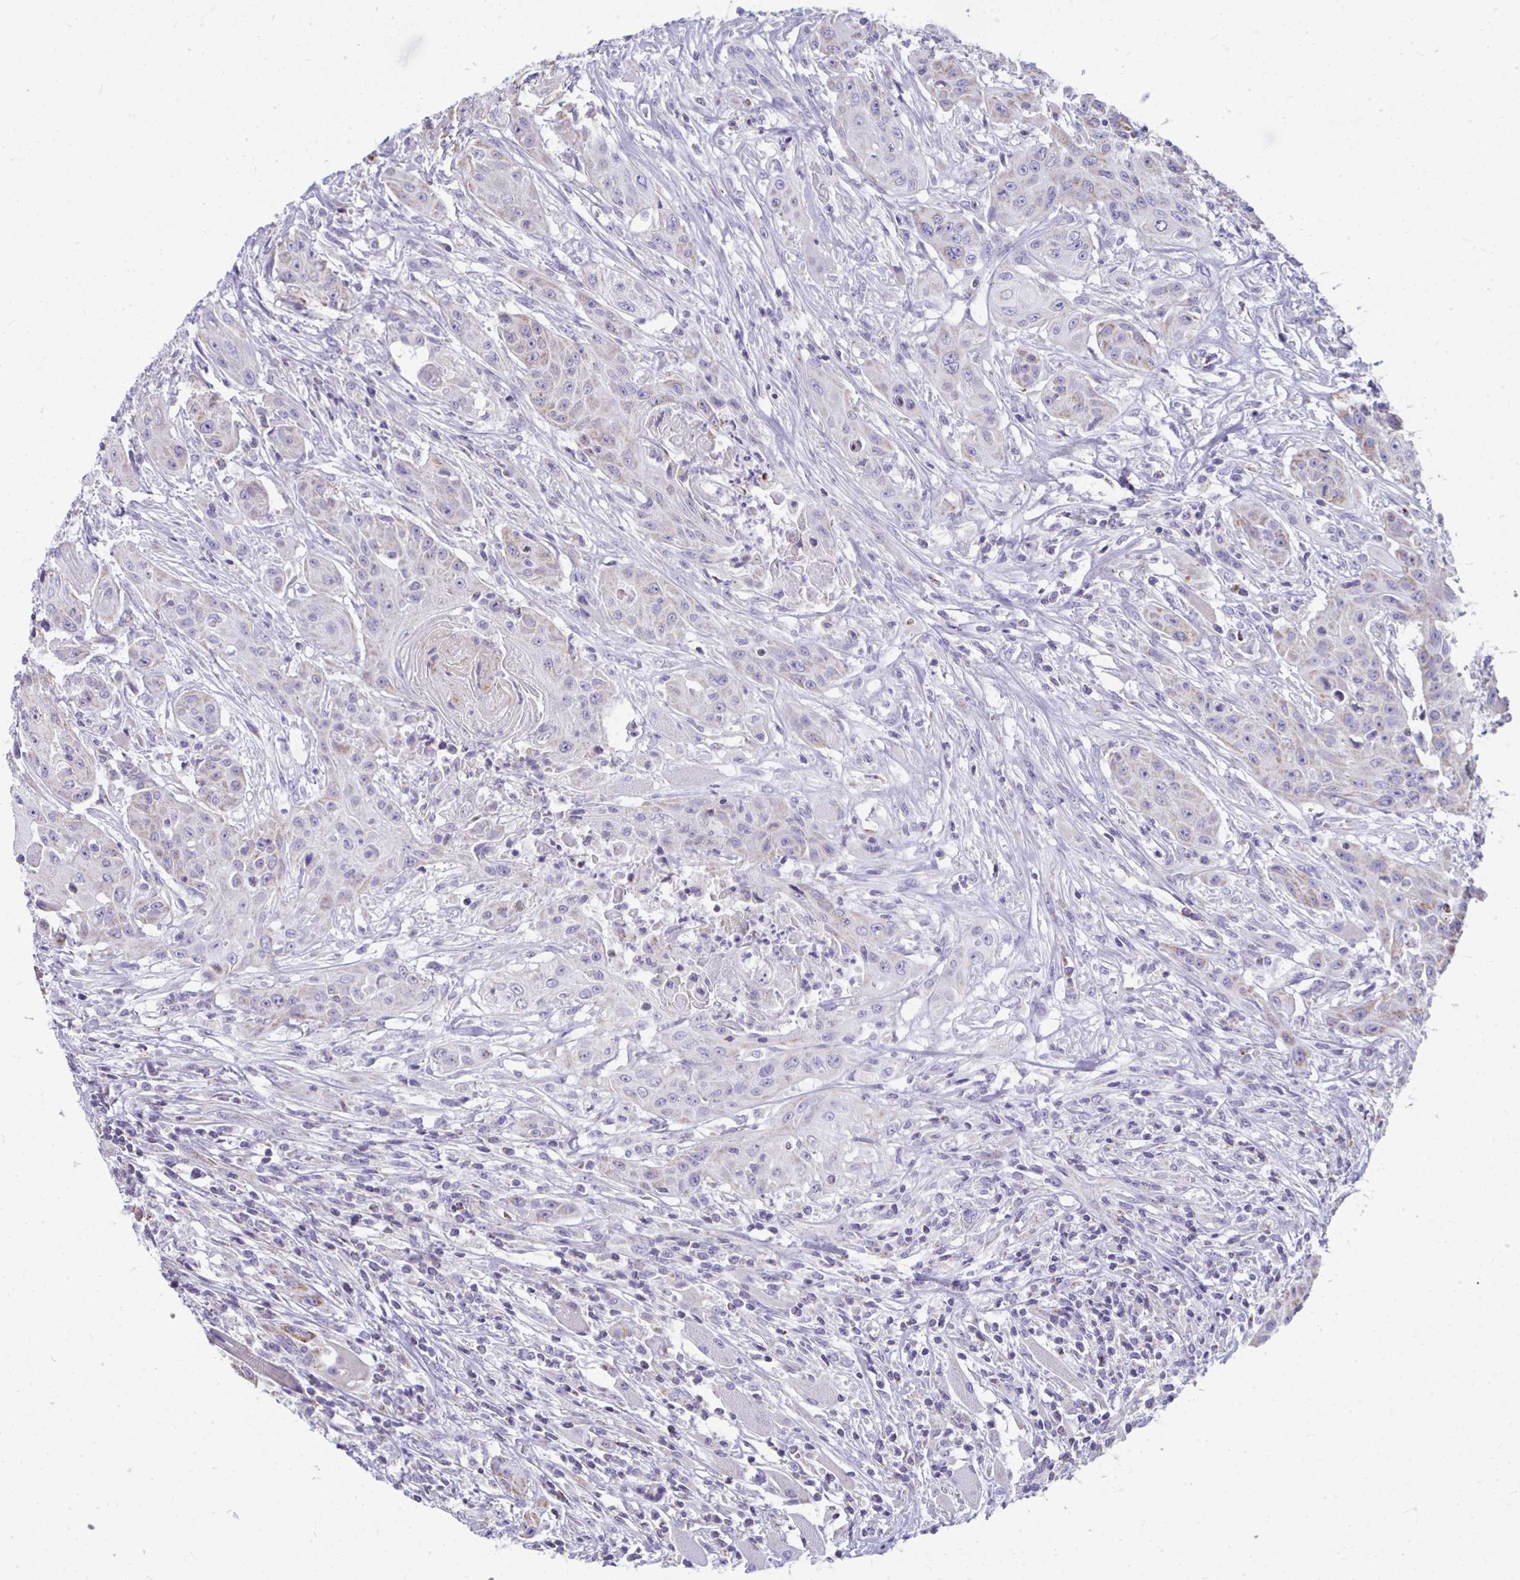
{"staining": {"intensity": "negative", "quantity": "none", "location": "none"}, "tissue": "head and neck cancer", "cell_type": "Tumor cells", "image_type": "cancer", "snomed": [{"axis": "morphology", "description": "Squamous cell carcinoma, NOS"}, {"axis": "topography", "description": "Oral tissue"}, {"axis": "topography", "description": "Head-Neck"}, {"axis": "topography", "description": "Neck, NOS"}], "caption": "Photomicrograph shows no significant protein expression in tumor cells of head and neck cancer. The staining is performed using DAB (3,3'-diaminobenzidine) brown chromogen with nuclei counter-stained in using hematoxylin.", "gene": "SLC6A1", "patient": {"sex": "female", "age": 55}}